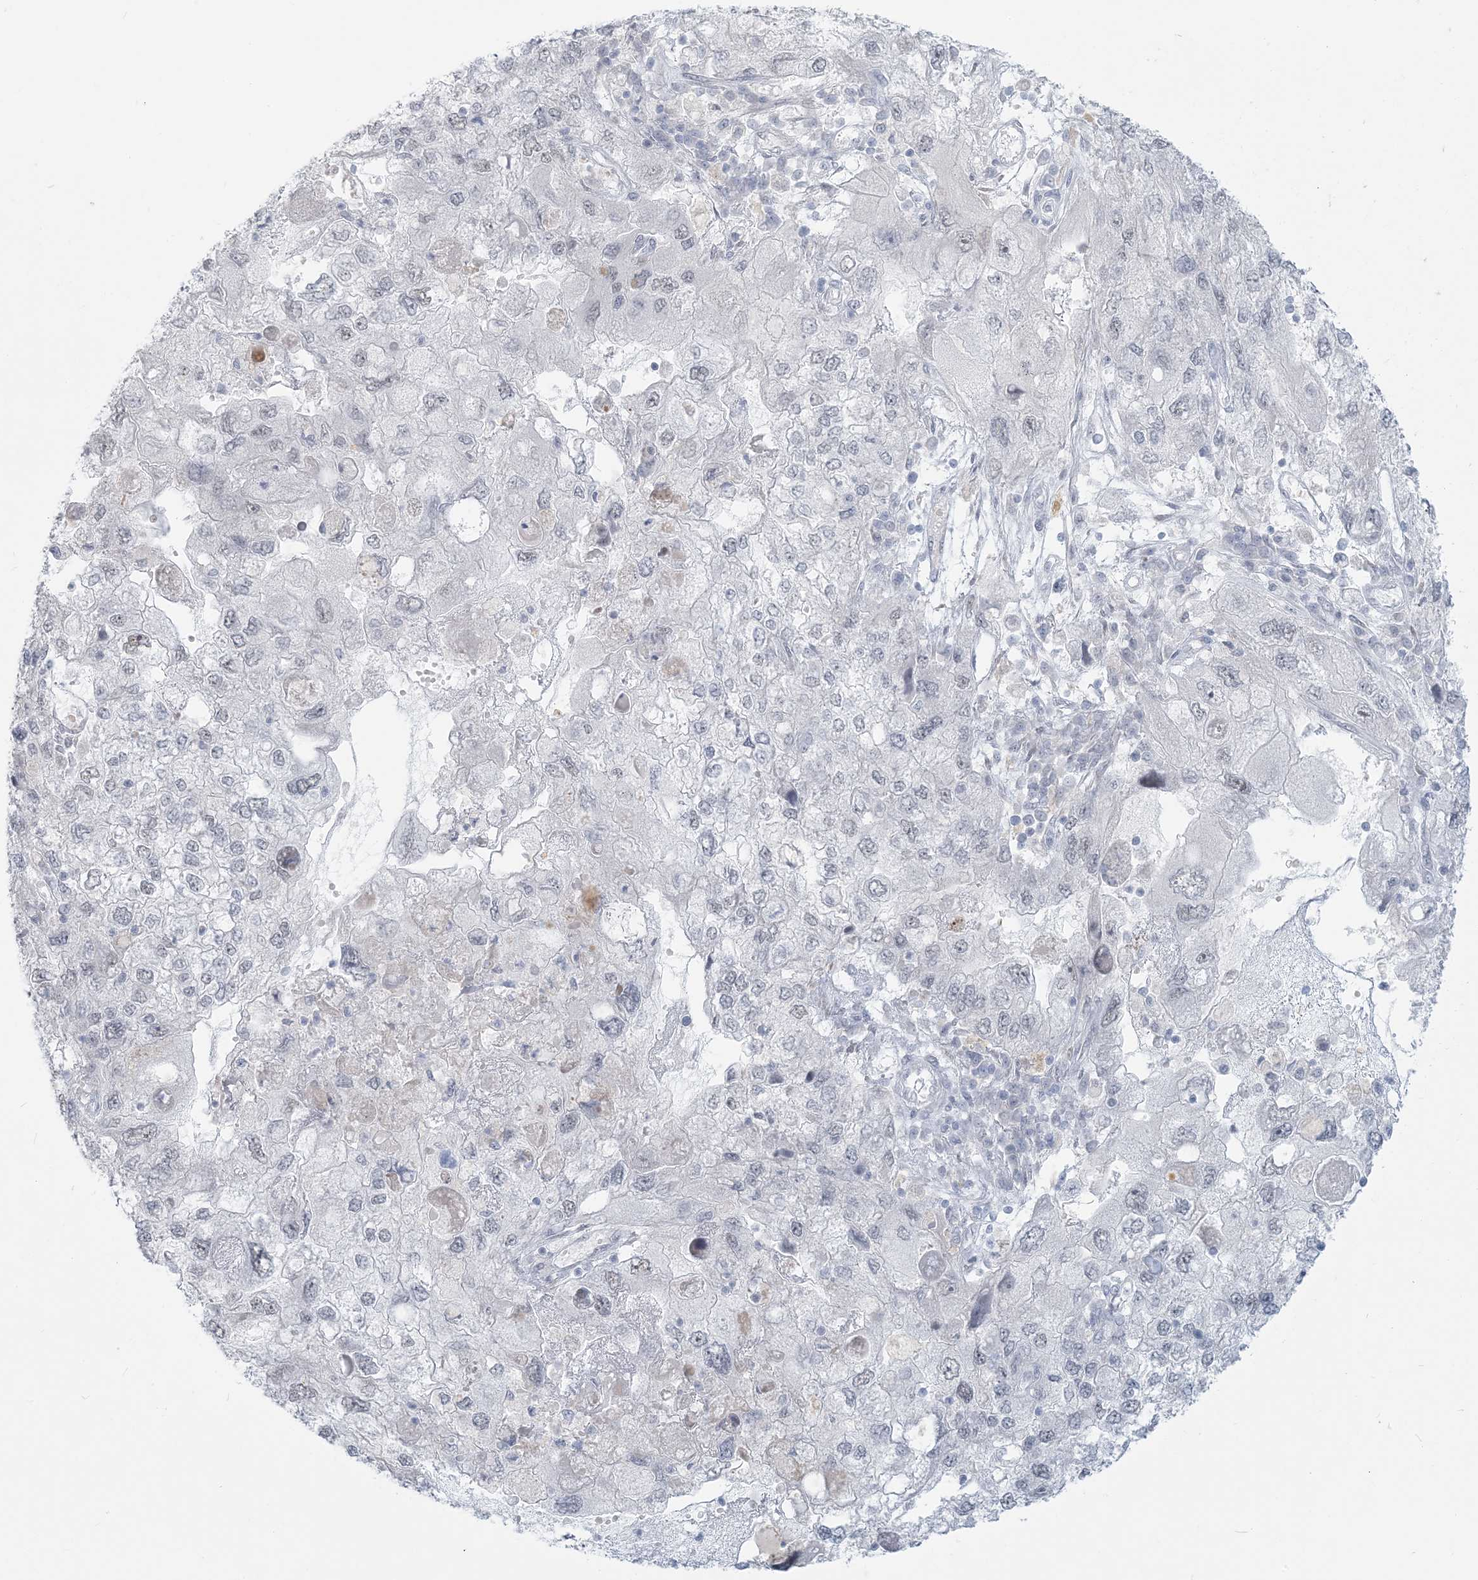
{"staining": {"intensity": "negative", "quantity": "none", "location": "none"}, "tissue": "endometrial cancer", "cell_type": "Tumor cells", "image_type": "cancer", "snomed": [{"axis": "morphology", "description": "Adenocarcinoma, NOS"}, {"axis": "topography", "description": "Endometrium"}], "caption": "Immunohistochemical staining of human endometrial adenocarcinoma exhibits no significant staining in tumor cells.", "gene": "SCML1", "patient": {"sex": "female", "age": 49}}